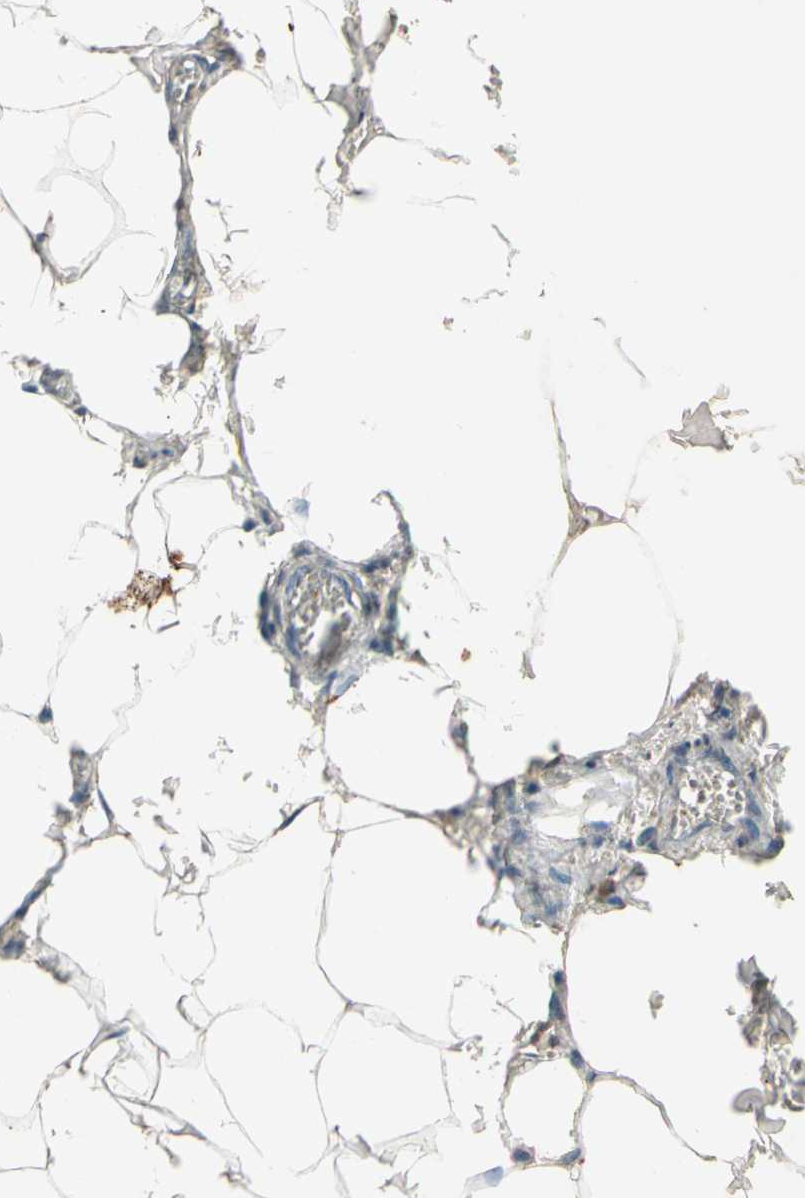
{"staining": {"intensity": "moderate", "quantity": ">75%", "location": "cytoplasmic/membranous"}, "tissue": "adipose tissue", "cell_type": "Adipocytes", "image_type": "normal", "snomed": [{"axis": "morphology", "description": "Normal tissue, NOS"}, {"axis": "topography", "description": "Vascular tissue"}], "caption": "The immunohistochemical stain labels moderate cytoplasmic/membranous staining in adipocytes of unremarkable adipose tissue.", "gene": "GPLD1", "patient": {"sex": "male", "age": 41}}